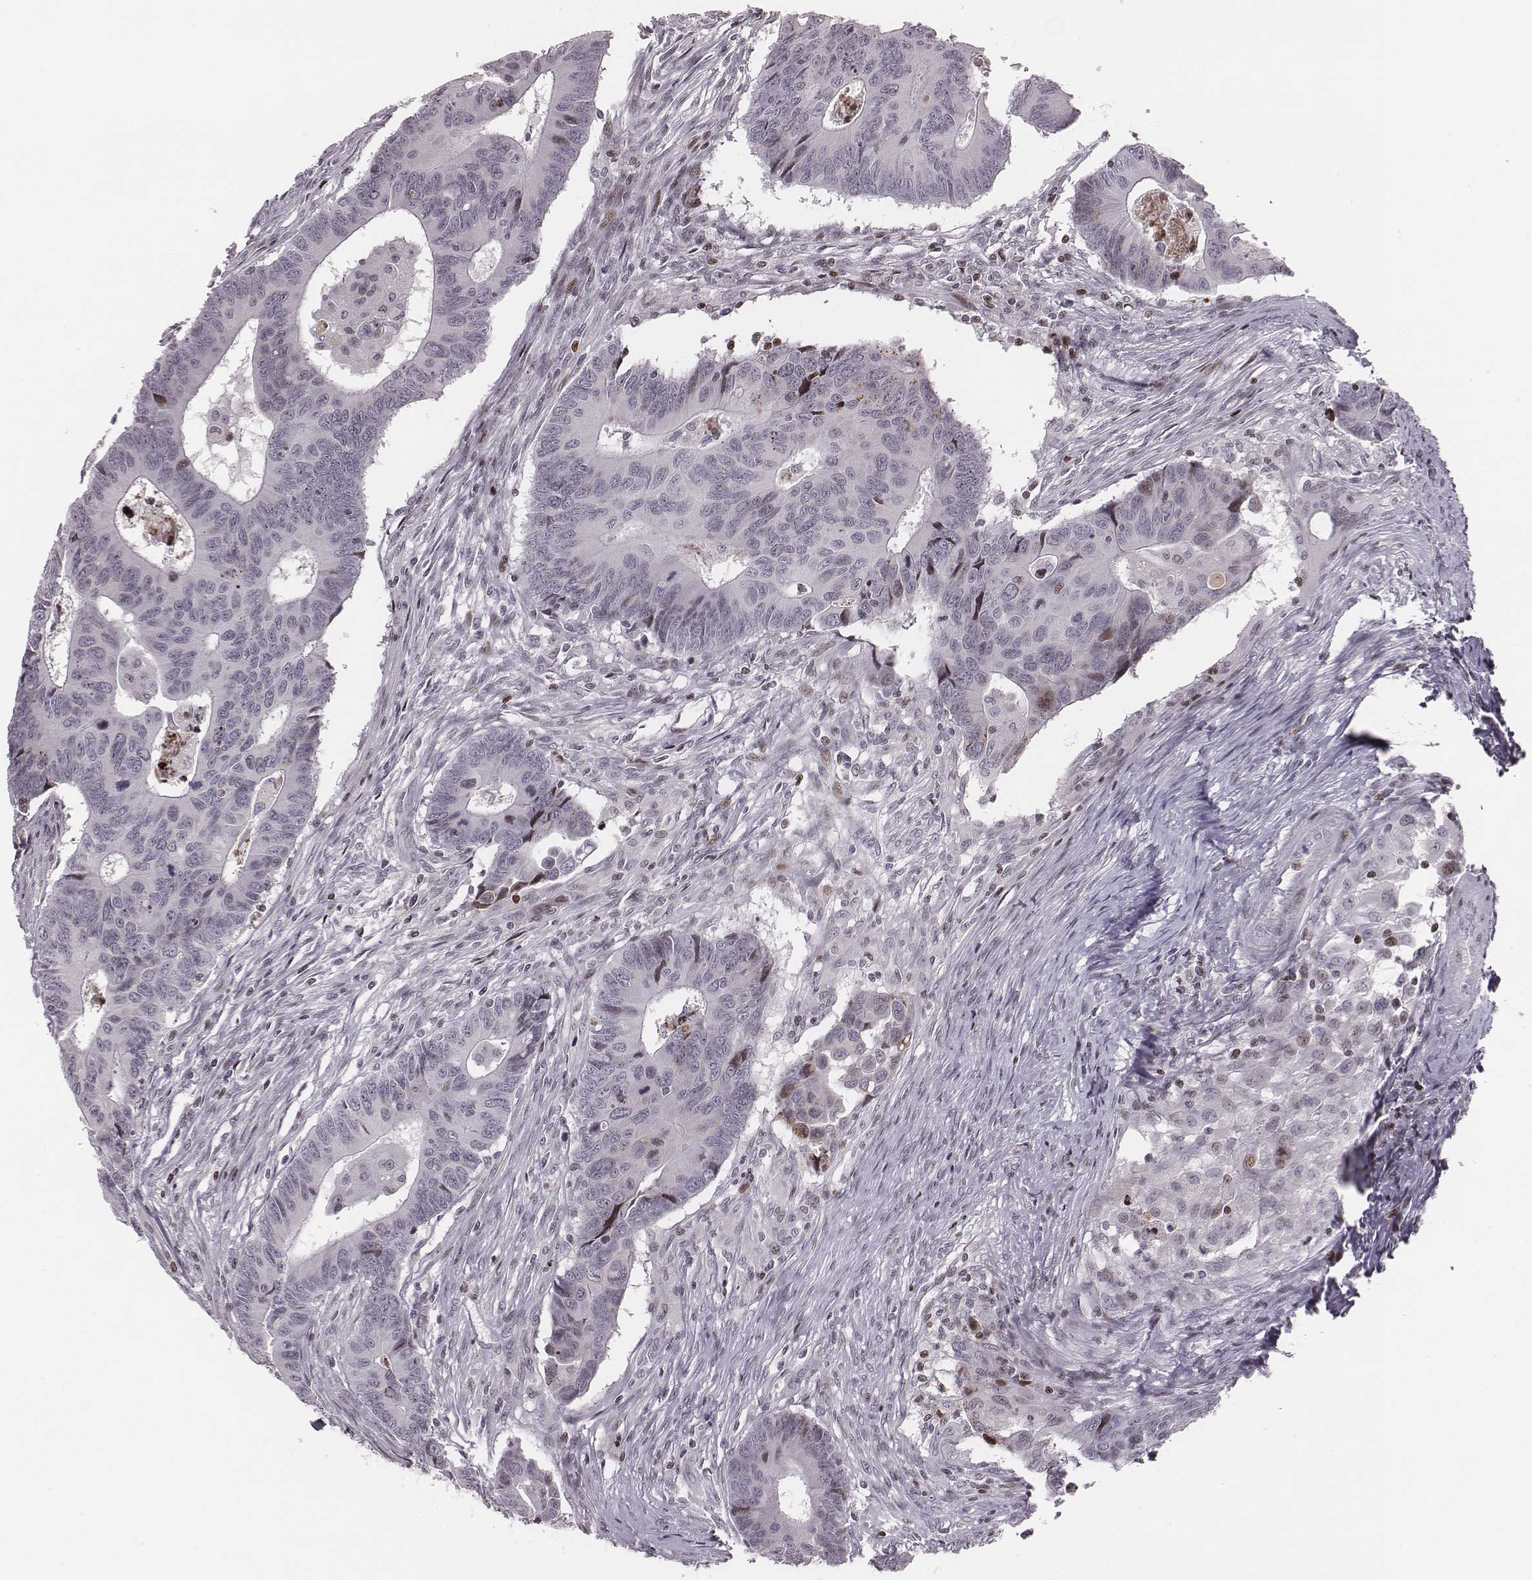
{"staining": {"intensity": "negative", "quantity": "none", "location": "none"}, "tissue": "colorectal cancer", "cell_type": "Tumor cells", "image_type": "cancer", "snomed": [{"axis": "morphology", "description": "Adenocarcinoma, NOS"}, {"axis": "topography", "description": "Rectum"}], "caption": "The immunohistochemistry (IHC) micrograph has no significant staining in tumor cells of colorectal cancer tissue. Nuclei are stained in blue.", "gene": "NDC1", "patient": {"sex": "male", "age": 67}}